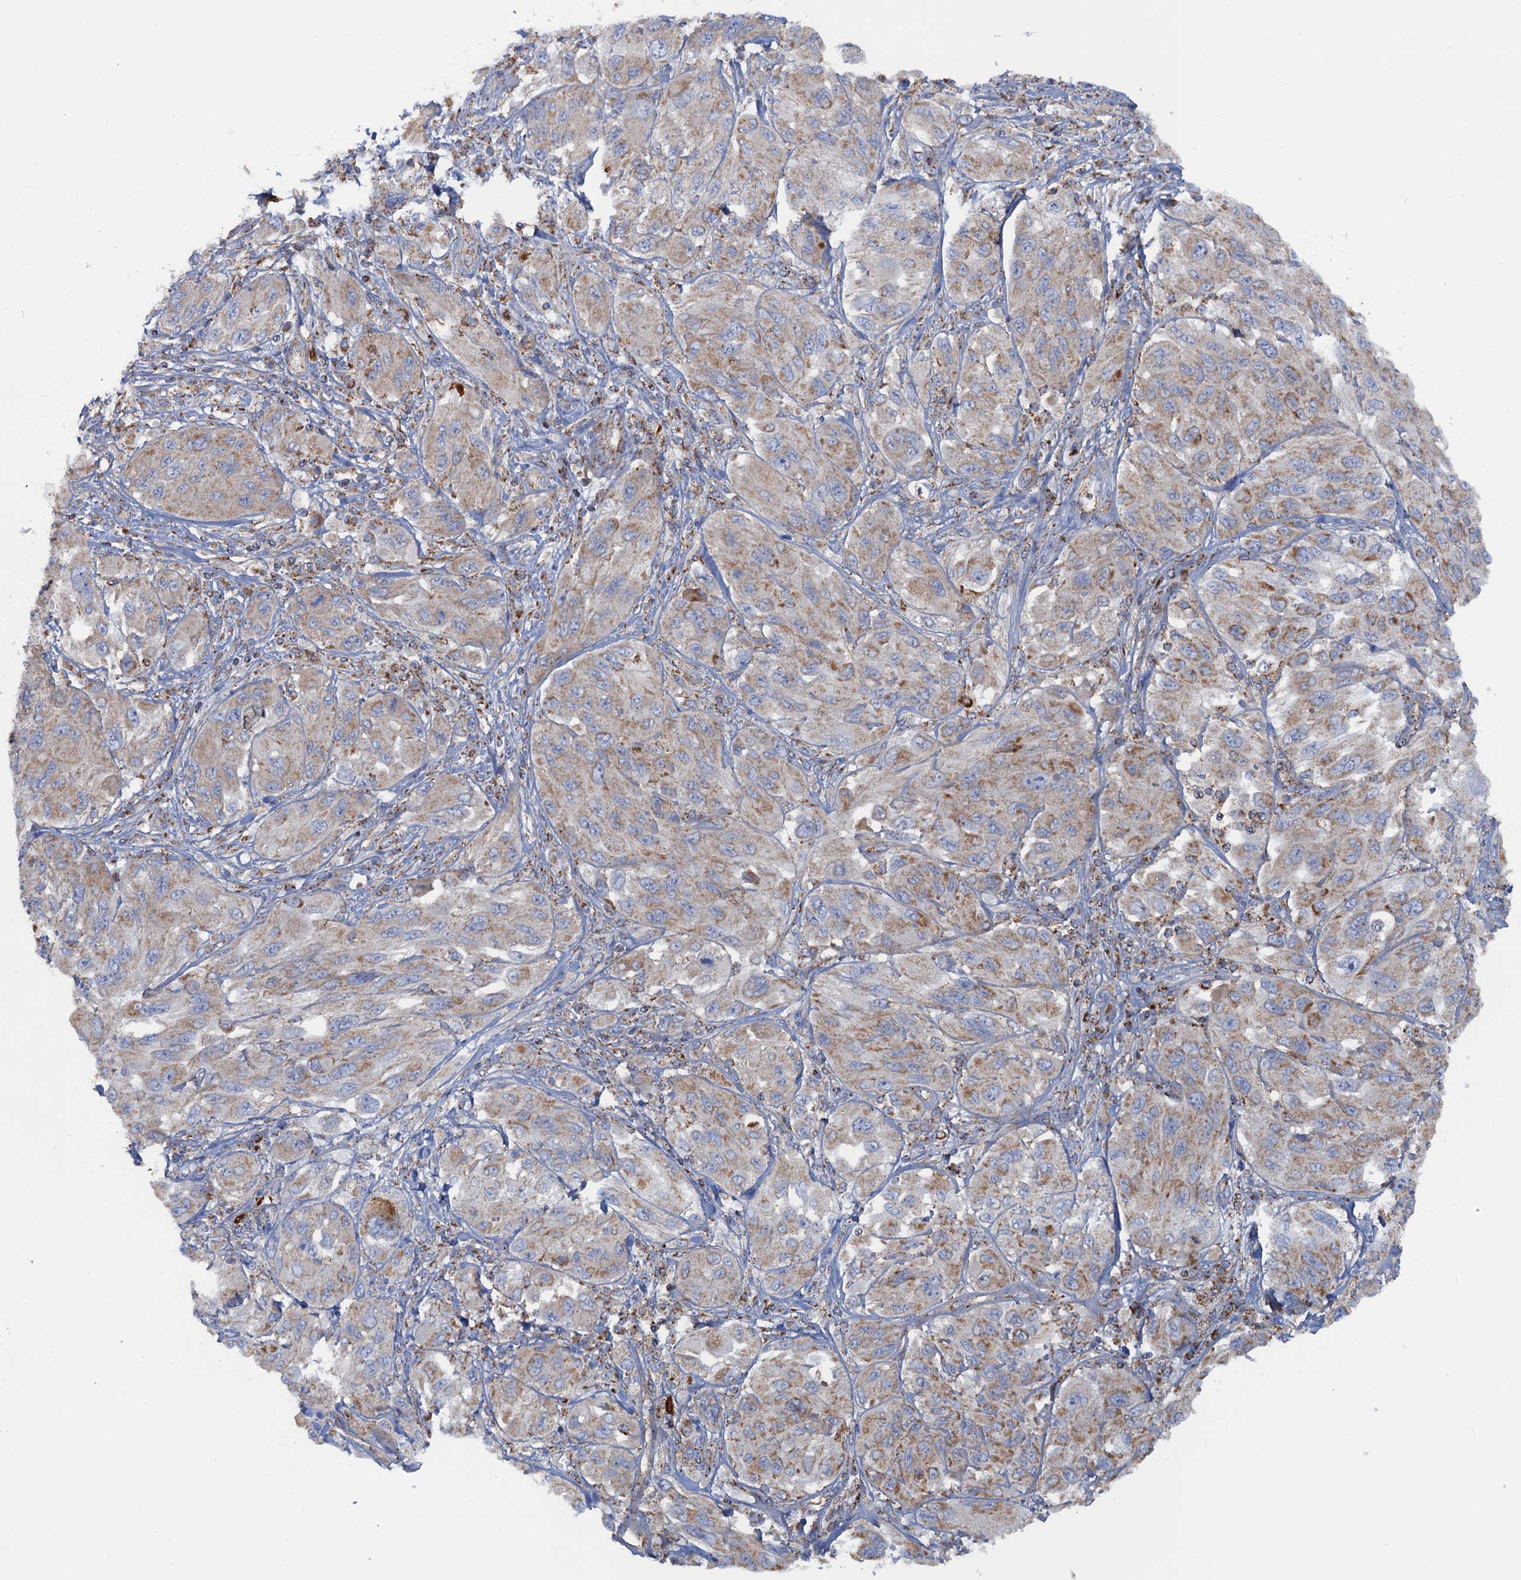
{"staining": {"intensity": "moderate", "quantity": ">75%", "location": "cytoplasmic/membranous"}, "tissue": "melanoma", "cell_type": "Tumor cells", "image_type": "cancer", "snomed": [{"axis": "morphology", "description": "Malignant melanoma, NOS"}, {"axis": "topography", "description": "Skin"}], "caption": "Immunohistochemical staining of human melanoma reveals medium levels of moderate cytoplasmic/membranous protein expression in about >75% of tumor cells. Using DAB (3,3'-diaminobenzidine) (brown) and hematoxylin (blue) stains, captured at high magnification using brightfield microscopy.", "gene": "GTPBP3", "patient": {"sex": "female", "age": 91}}